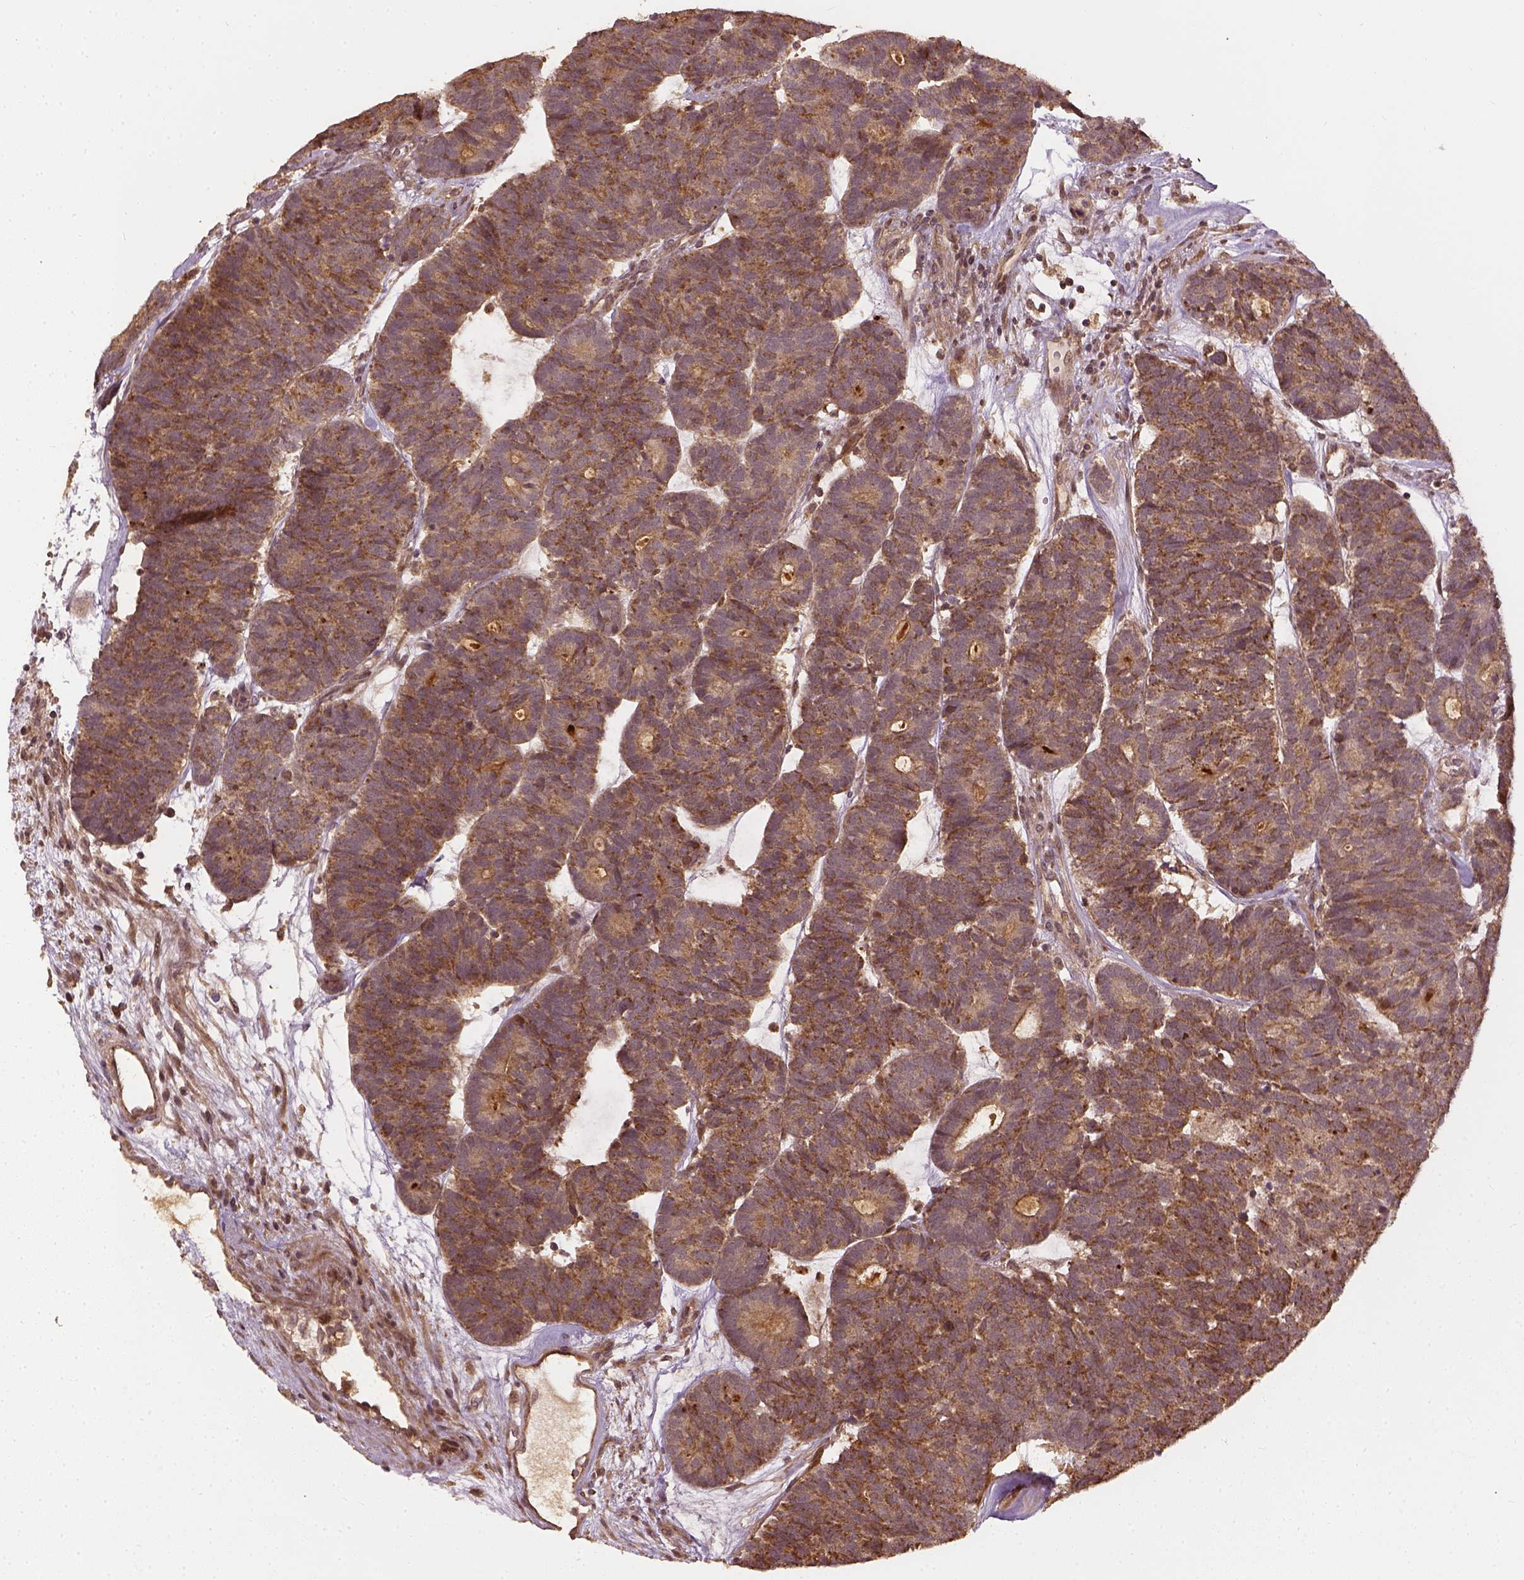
{"staining": {"intensity": "moderate", "quantity": ">75%", "location": "cytoplasmic/membranous"}, "tissue": "head and neck cancer", "cell_type": "Tumor cells", "image_type": "cancer", "snomed": [{"axis": "morphology", "description": "Adenocarcinoma, NOS"}, {"axis": "topography", "description": "Head-Neck"}], "caption": "Adenocarcinoma (head and neck) was stained to show a protein in brown. There is medium levels of moderate cytoplasmic/membranous positivity in approximately >75% of tumor cells.", "gene": "VEGFA", "patient": {"sex": "female", "age": 81}}